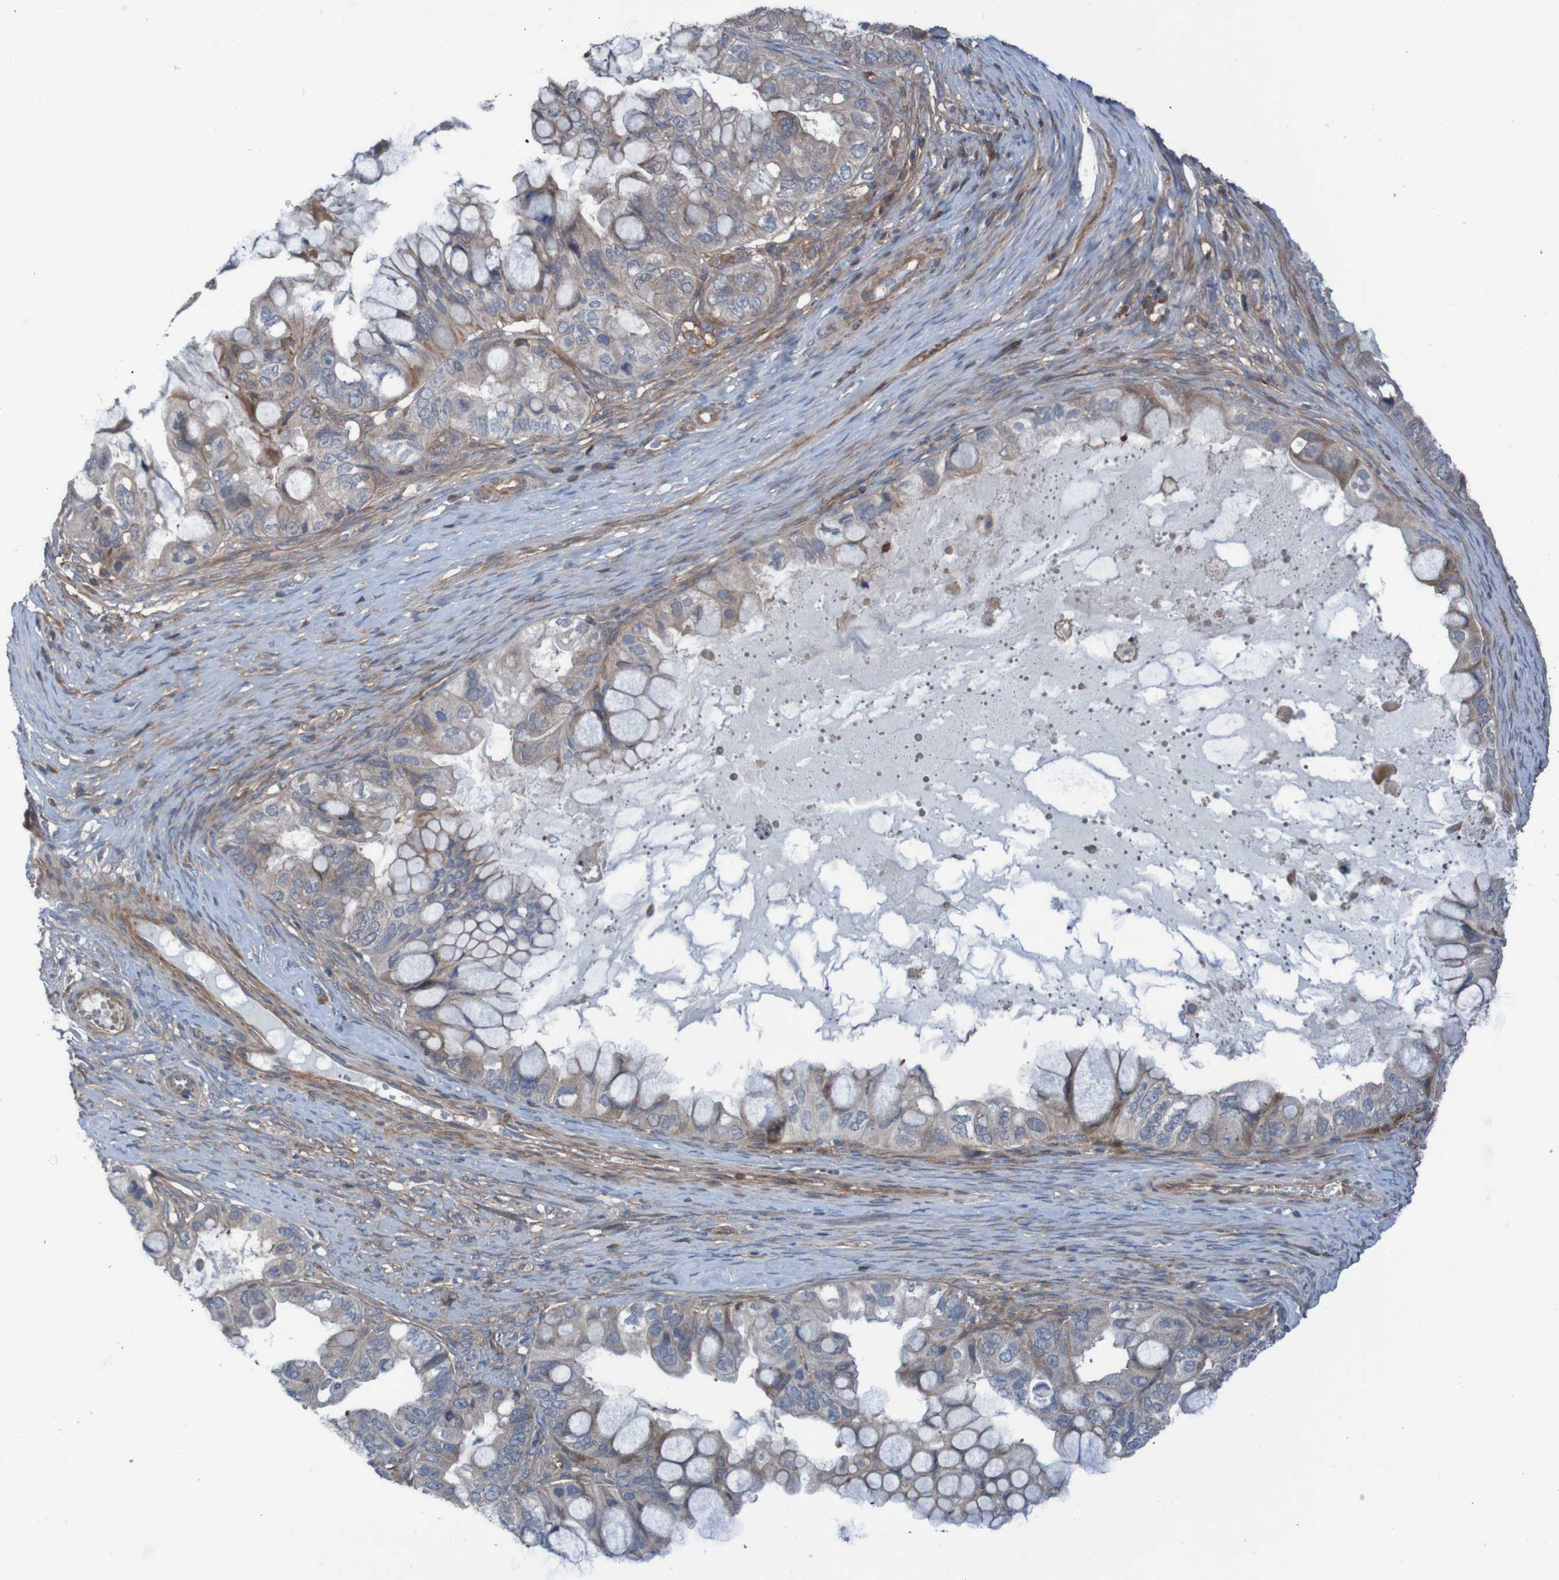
{"staining": {"intensity": "moderate", "quantity": ">75%", "location": "cytoplasmic/membranous"}, "tissue": "ovarian cancer", "cell_type": "Tumor cells", "image_type": "cancer", "snomed": [{"axis": "morphology", "description": "Cystadenocarcinoma, mucinous, NOS"}, {"axis": "topography", "description": "Ovary"}], "caption": "Ovarian mucinous cystadenocarcinoma stained for a protein shows moderate cytoplasmic/membranous positivity in tumor cells. (IHC, brightfield microscopy, high magnification).", "gene": "PDGFB", "patient": {"sex": "female", "age": 80}}